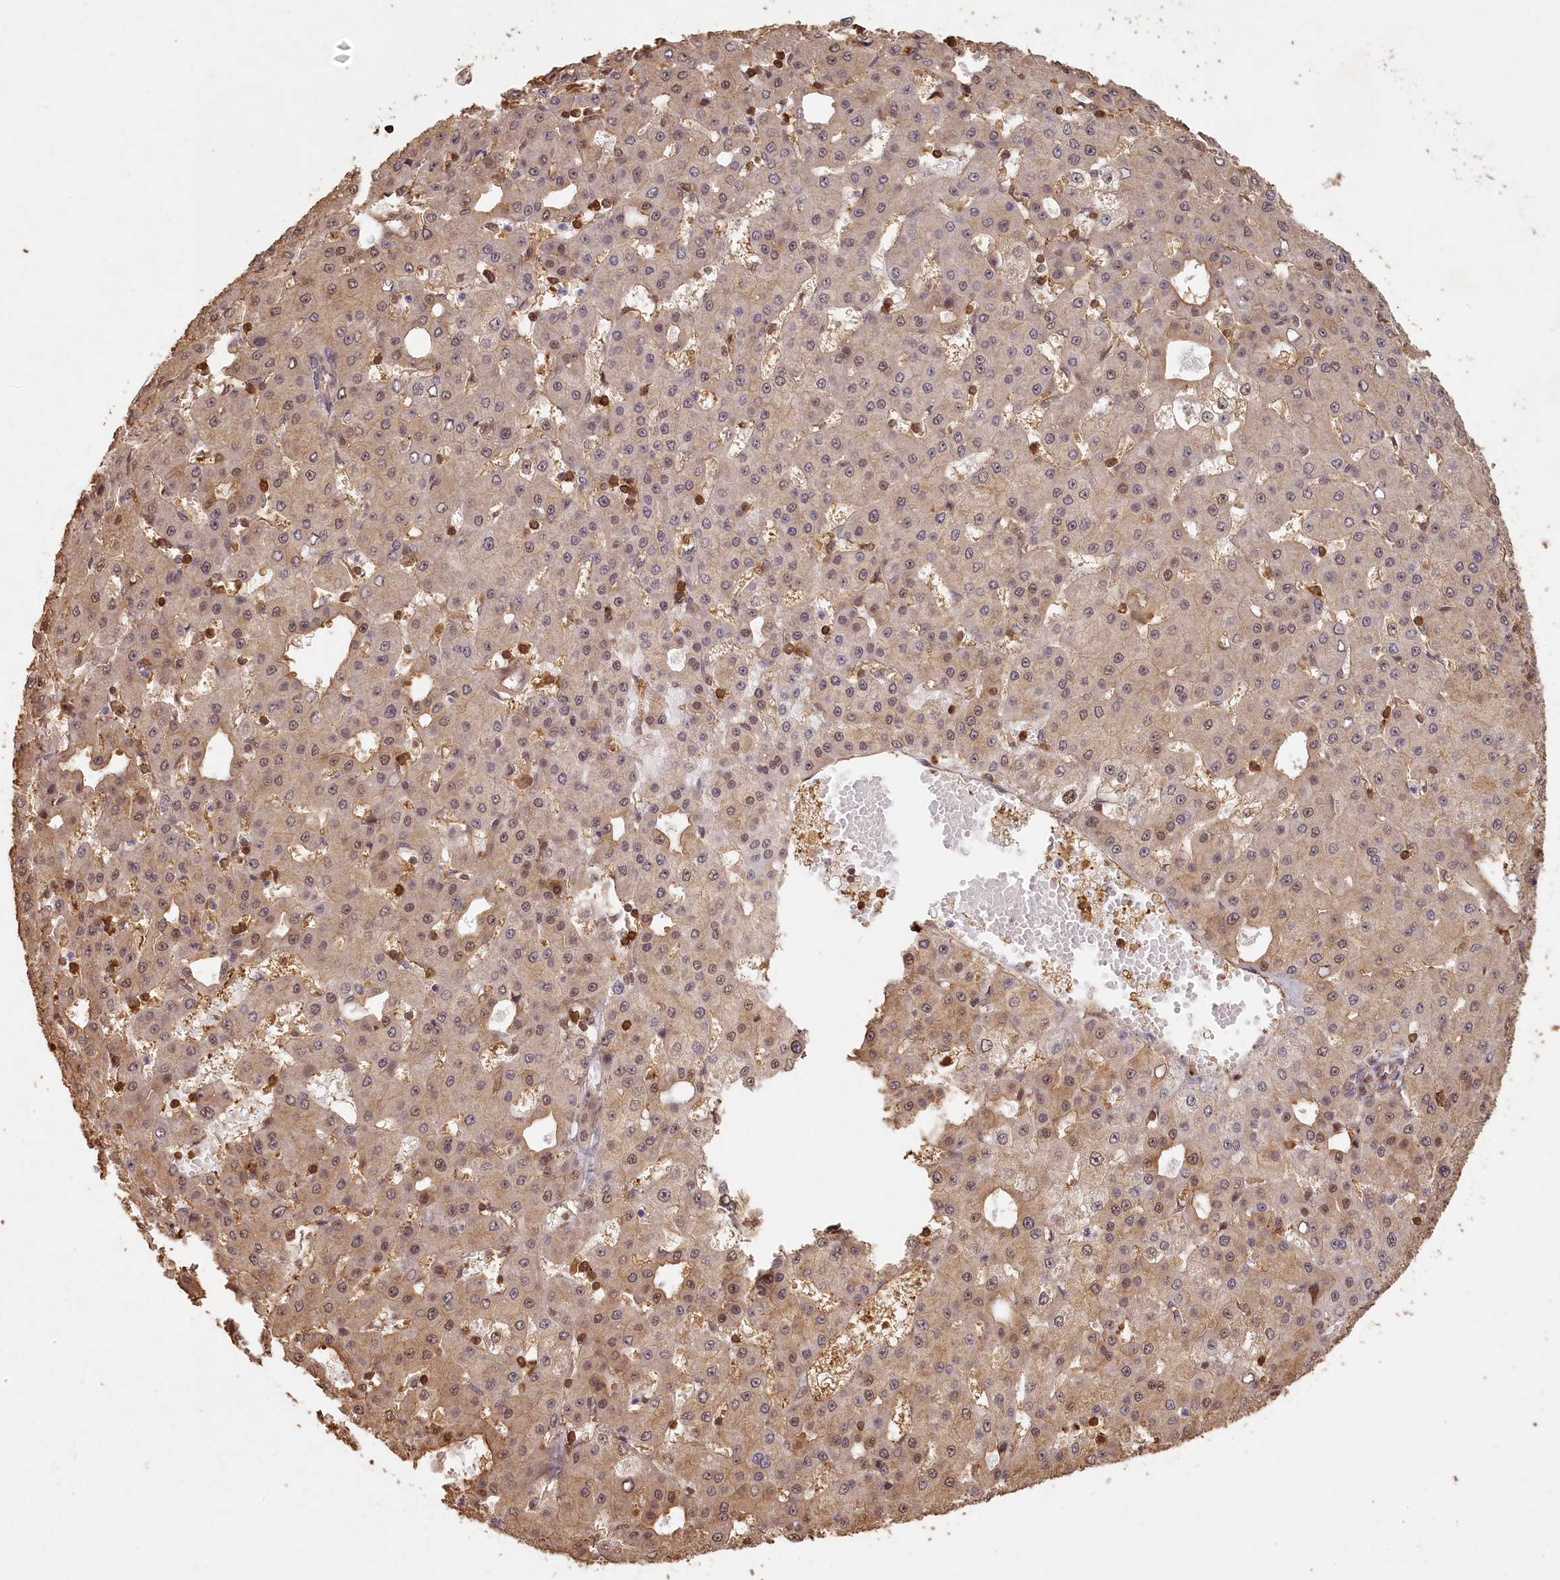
{"staining": {"intensity": "weak", "quantity": "25%-75%", "location": "cytoplasmic/membranous,nuclear"}, "tissue": "liver cancer", "cell_type": "Tumor cells", "image_type": "cancer", "snomed": [{"axis": "morphology", "description": "Carcinoma, Hepatocellular, NOS"}, {"axis": "topography", "description": "Liver"}], "caption": "Human liver cancer stained for a protein (brown) exhibits weak cytoplasmic/membranous and nuclear positive expression in about 25%-75% of tumor cells.", "gene": "MADD", "patient": {"sex": "male", "age": 47}}